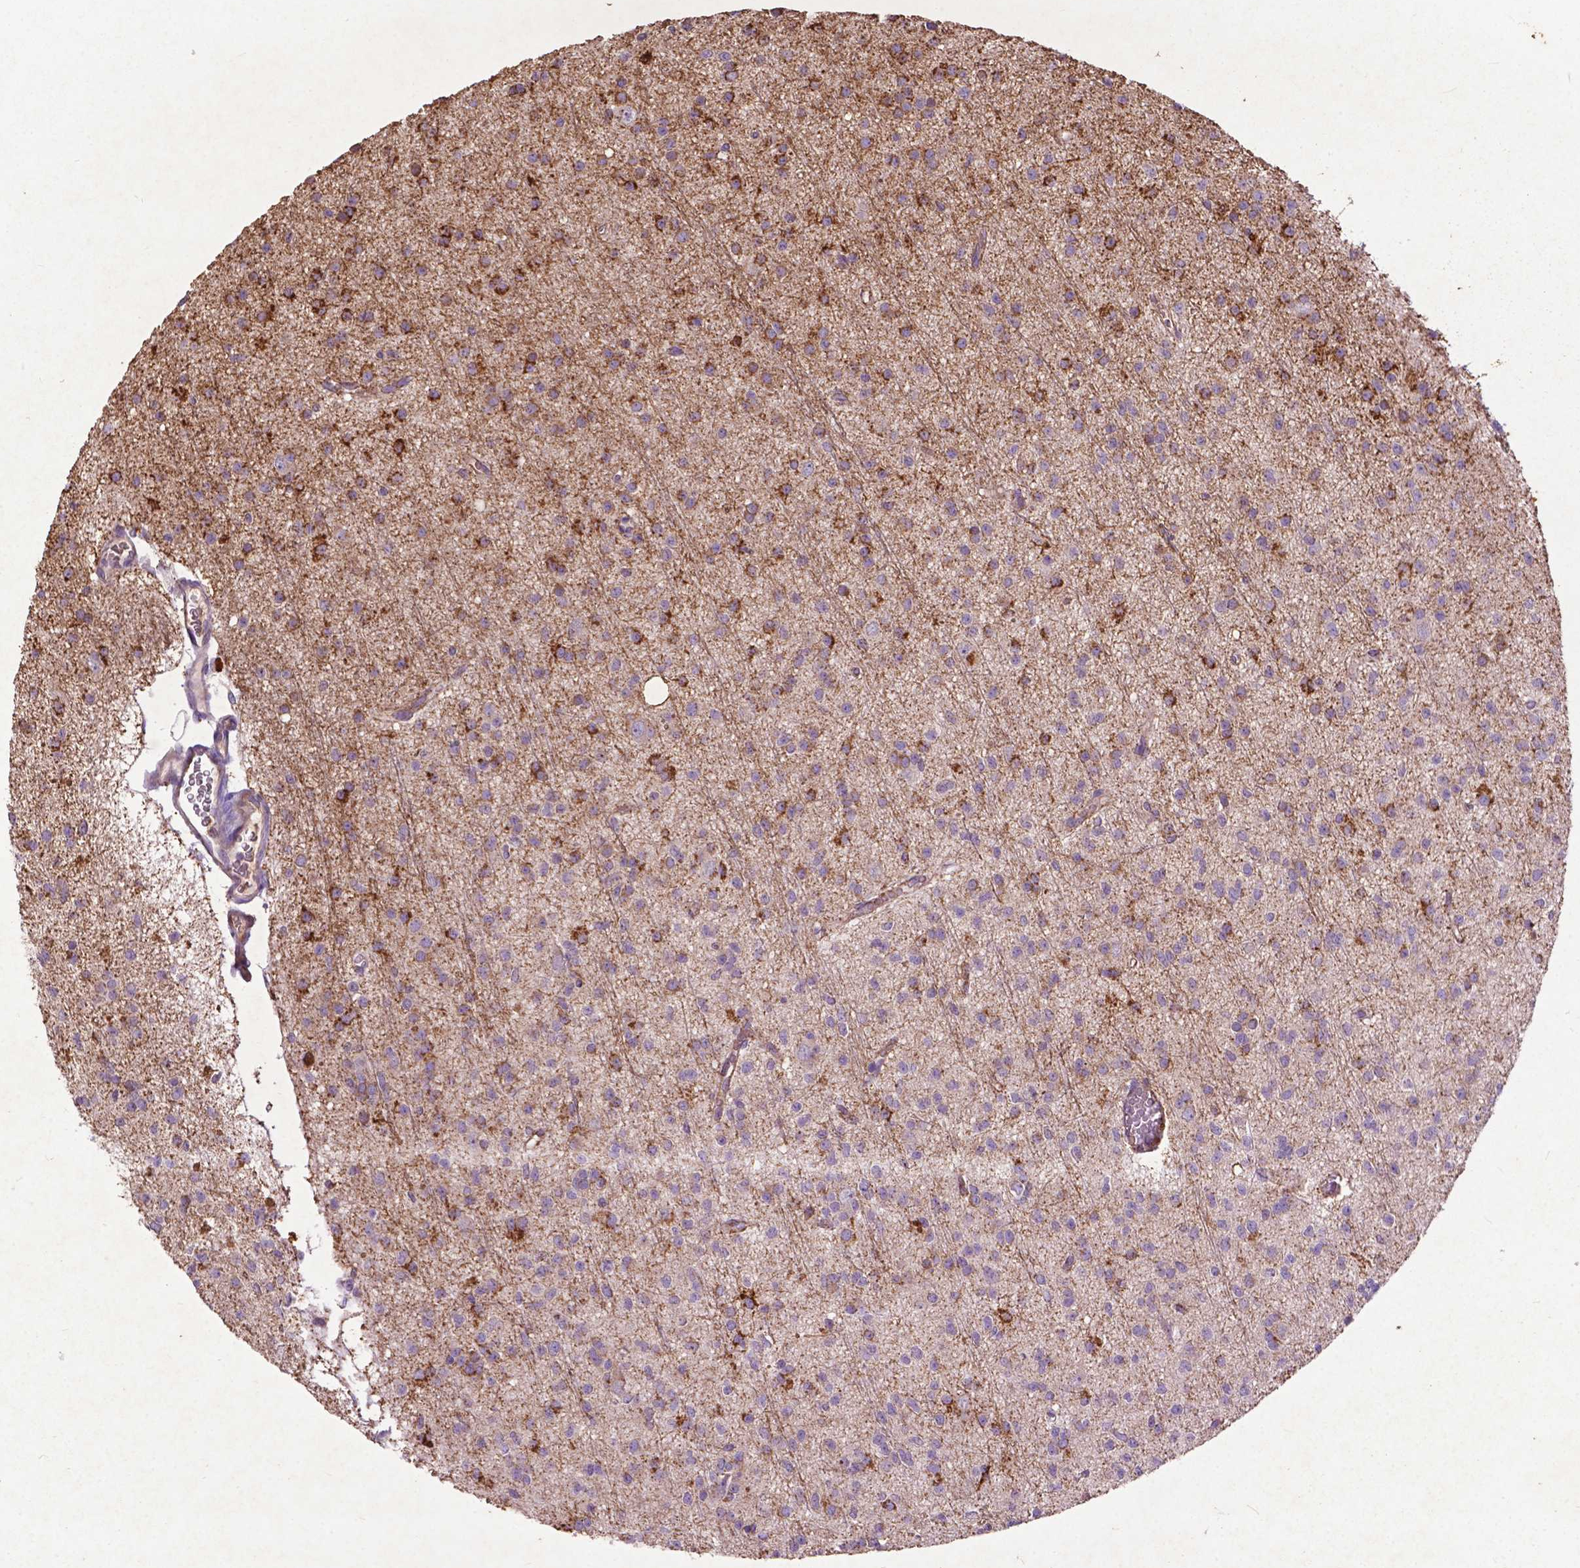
{"staining": {"intensity": "strong", "quantity": "<25%", "location": "cytoplasmic/membranous"}, "tissue": "glioma", "cell_type": "Tumor cells", "image_type": "cancer", "snomed": [{"axis": "morphology", "description": "Glioma, malignant, Low grade"}, {"axis": "topography", "description": "Brain"}], "caption": "Human glioma stained for a protein (brown) reveals strong cytoplasmic/membranous positive positivity in about <25% of tumor cells.", "gene": "THEGL", "patient": {"sex": "male", "age": 27}}